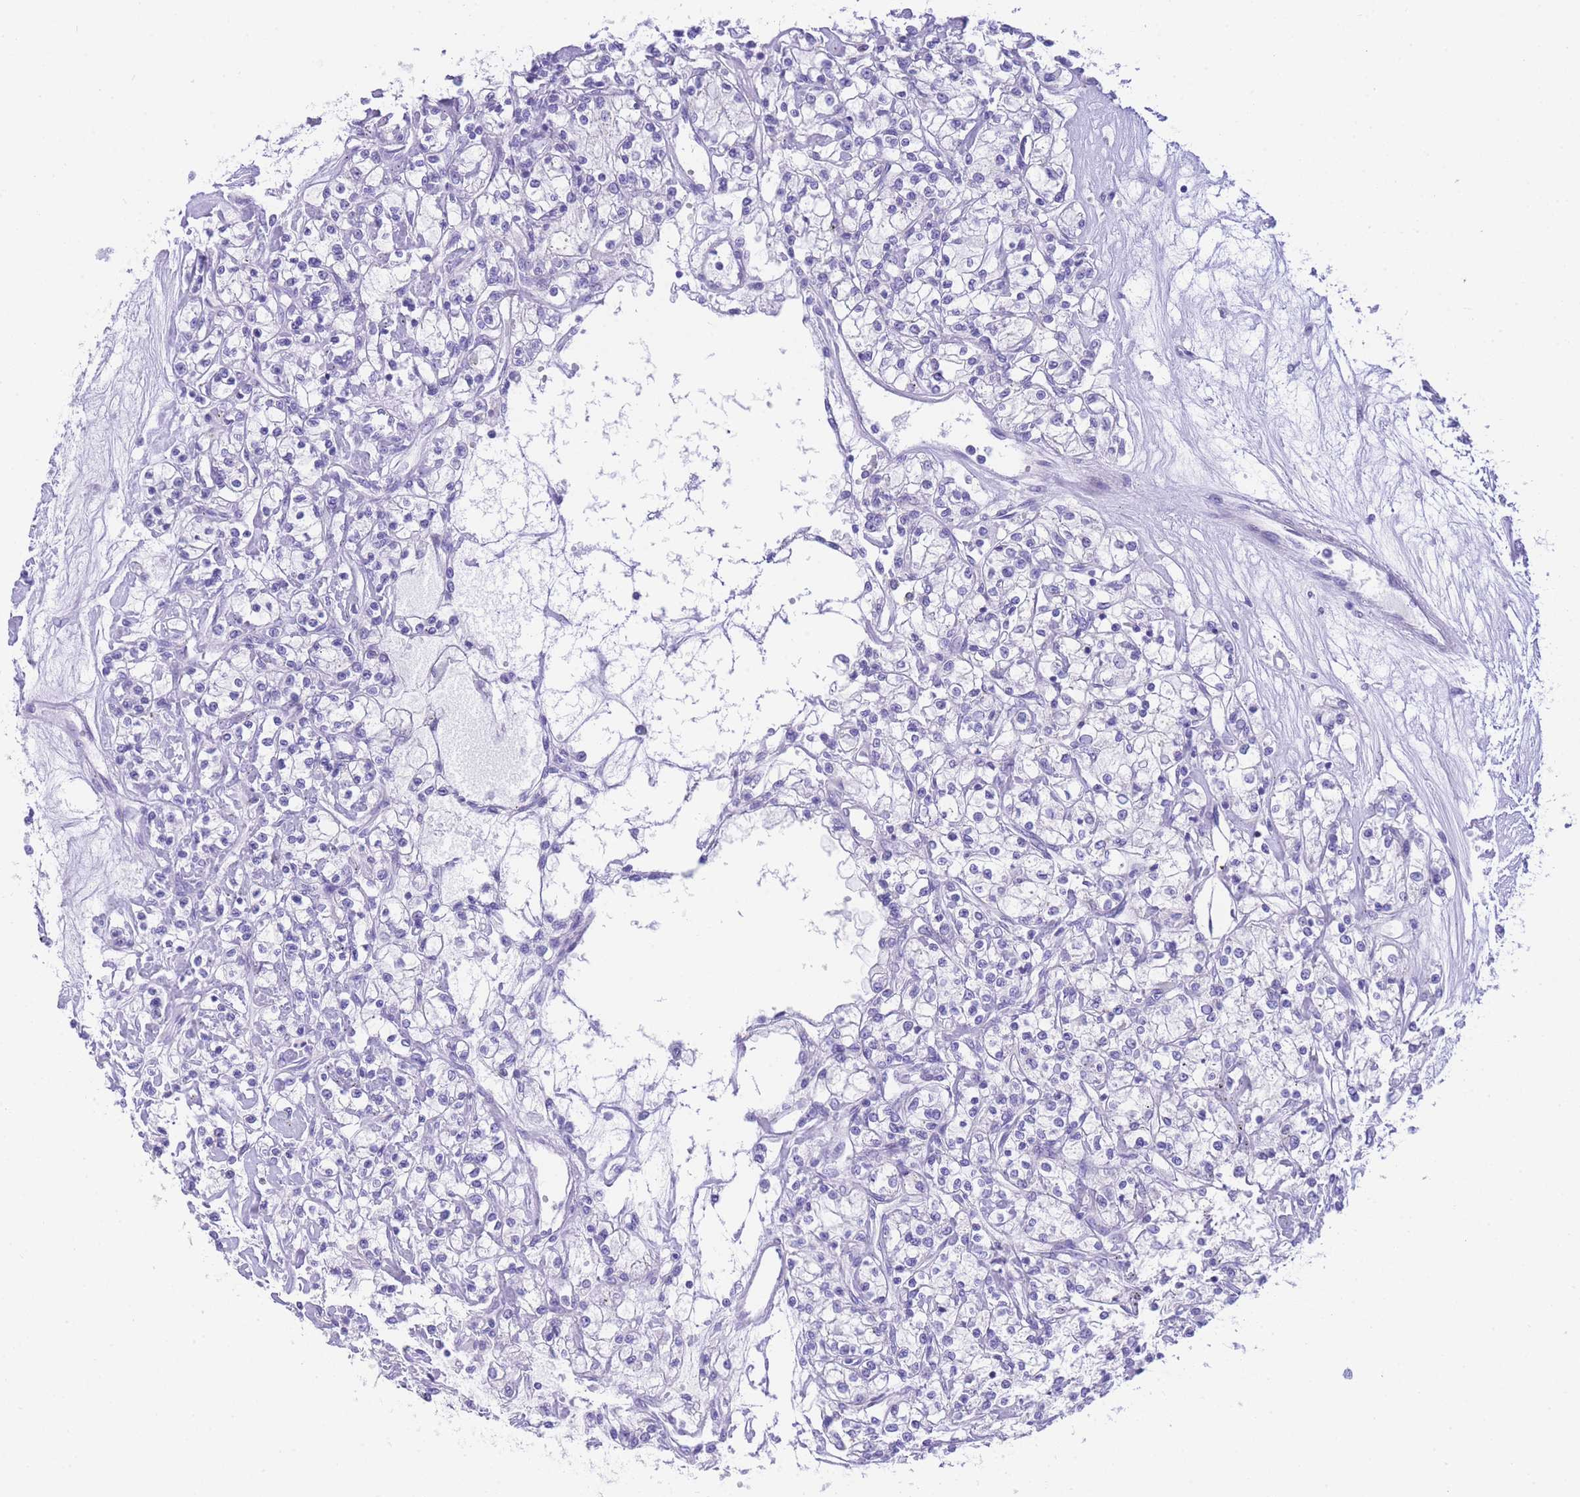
{"staining": {"intensity": "negative", "quantity": "none", "location": "none"}, "tissue": "renal cancer", "cell_type": "Tumor cells", "image_type": "cancer", "snomed": [{"axis": "morphology", "description": "Adenocarcinoma, NOS"}, {"axis": "topography", "description": "Kidney"}], "caption": "Histopathology image shows no significant protein positivity in tumor cells of renal cancer. The staining was performed using DAB to visualize the protein expression in brown, while the nuclei were stained in blue with hematoxylin (Magnification: 20x).", "gene": "TIFAB", "patient": {"sex": "female", "age": 59}}